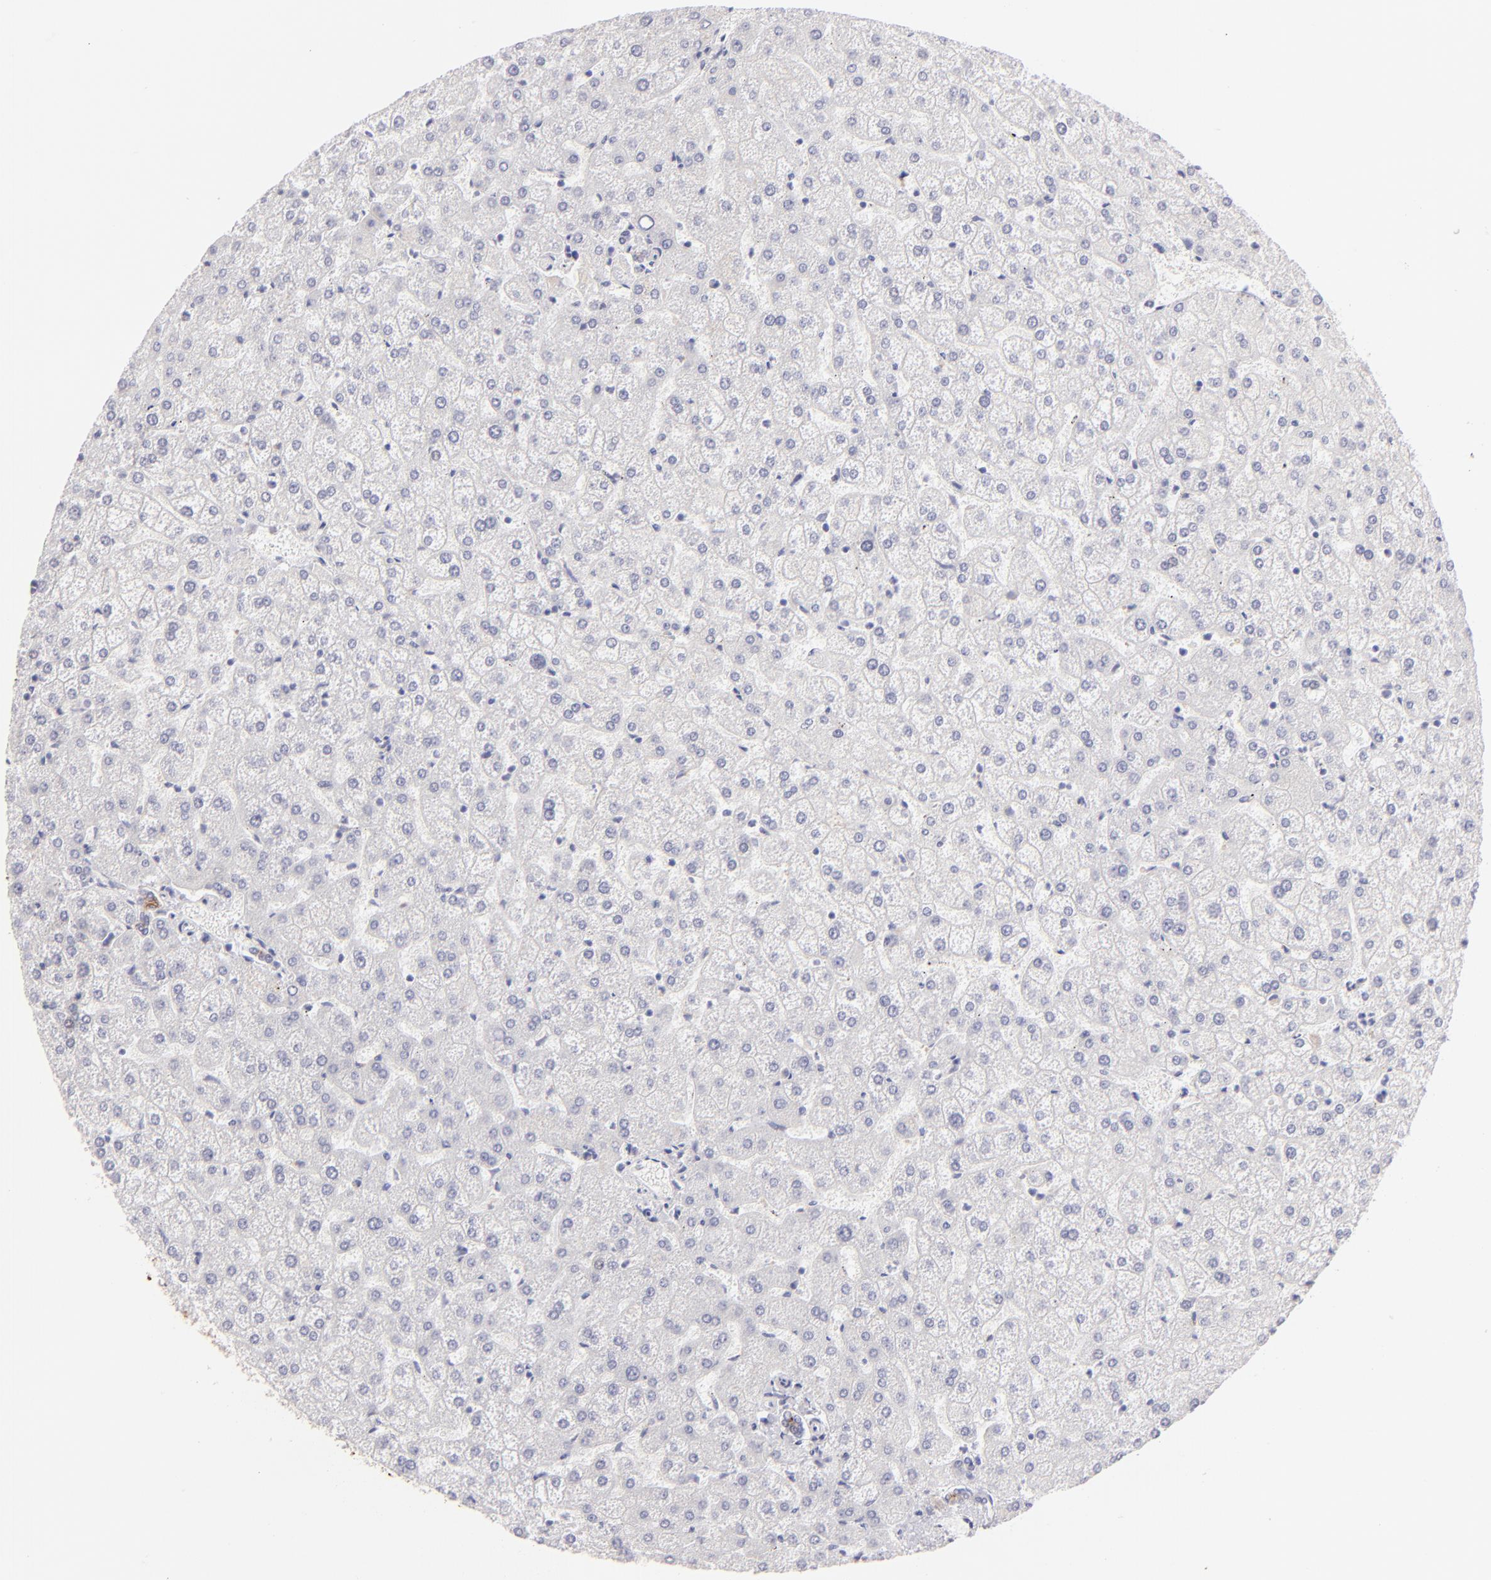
{"staining": {"intensity": "negative", "quantity": "none", "location": "none"}, "tissue": "liver", "cell_type": "Cholangiocytes", "image_type": "normal", "snomed": [{"axis": "morphology", "description": "Normal tissue, NOS"}, {"axis": "topography", "description": "Liver"}], "caption": "High magnification brightfield microscopy of unremarkable liver stained with DAB (3,3'-diaminobenzidine) (brown) and counterstained with hematoxylin (blue): cholangiocytes show no significant expression. (Brightfield microscopy of DAB (3,3'-diaminobenzidine) immunohistochemistry at high magnification).", "gene": "CLDN4", "patient": {"sex": "female", "age": 32}}